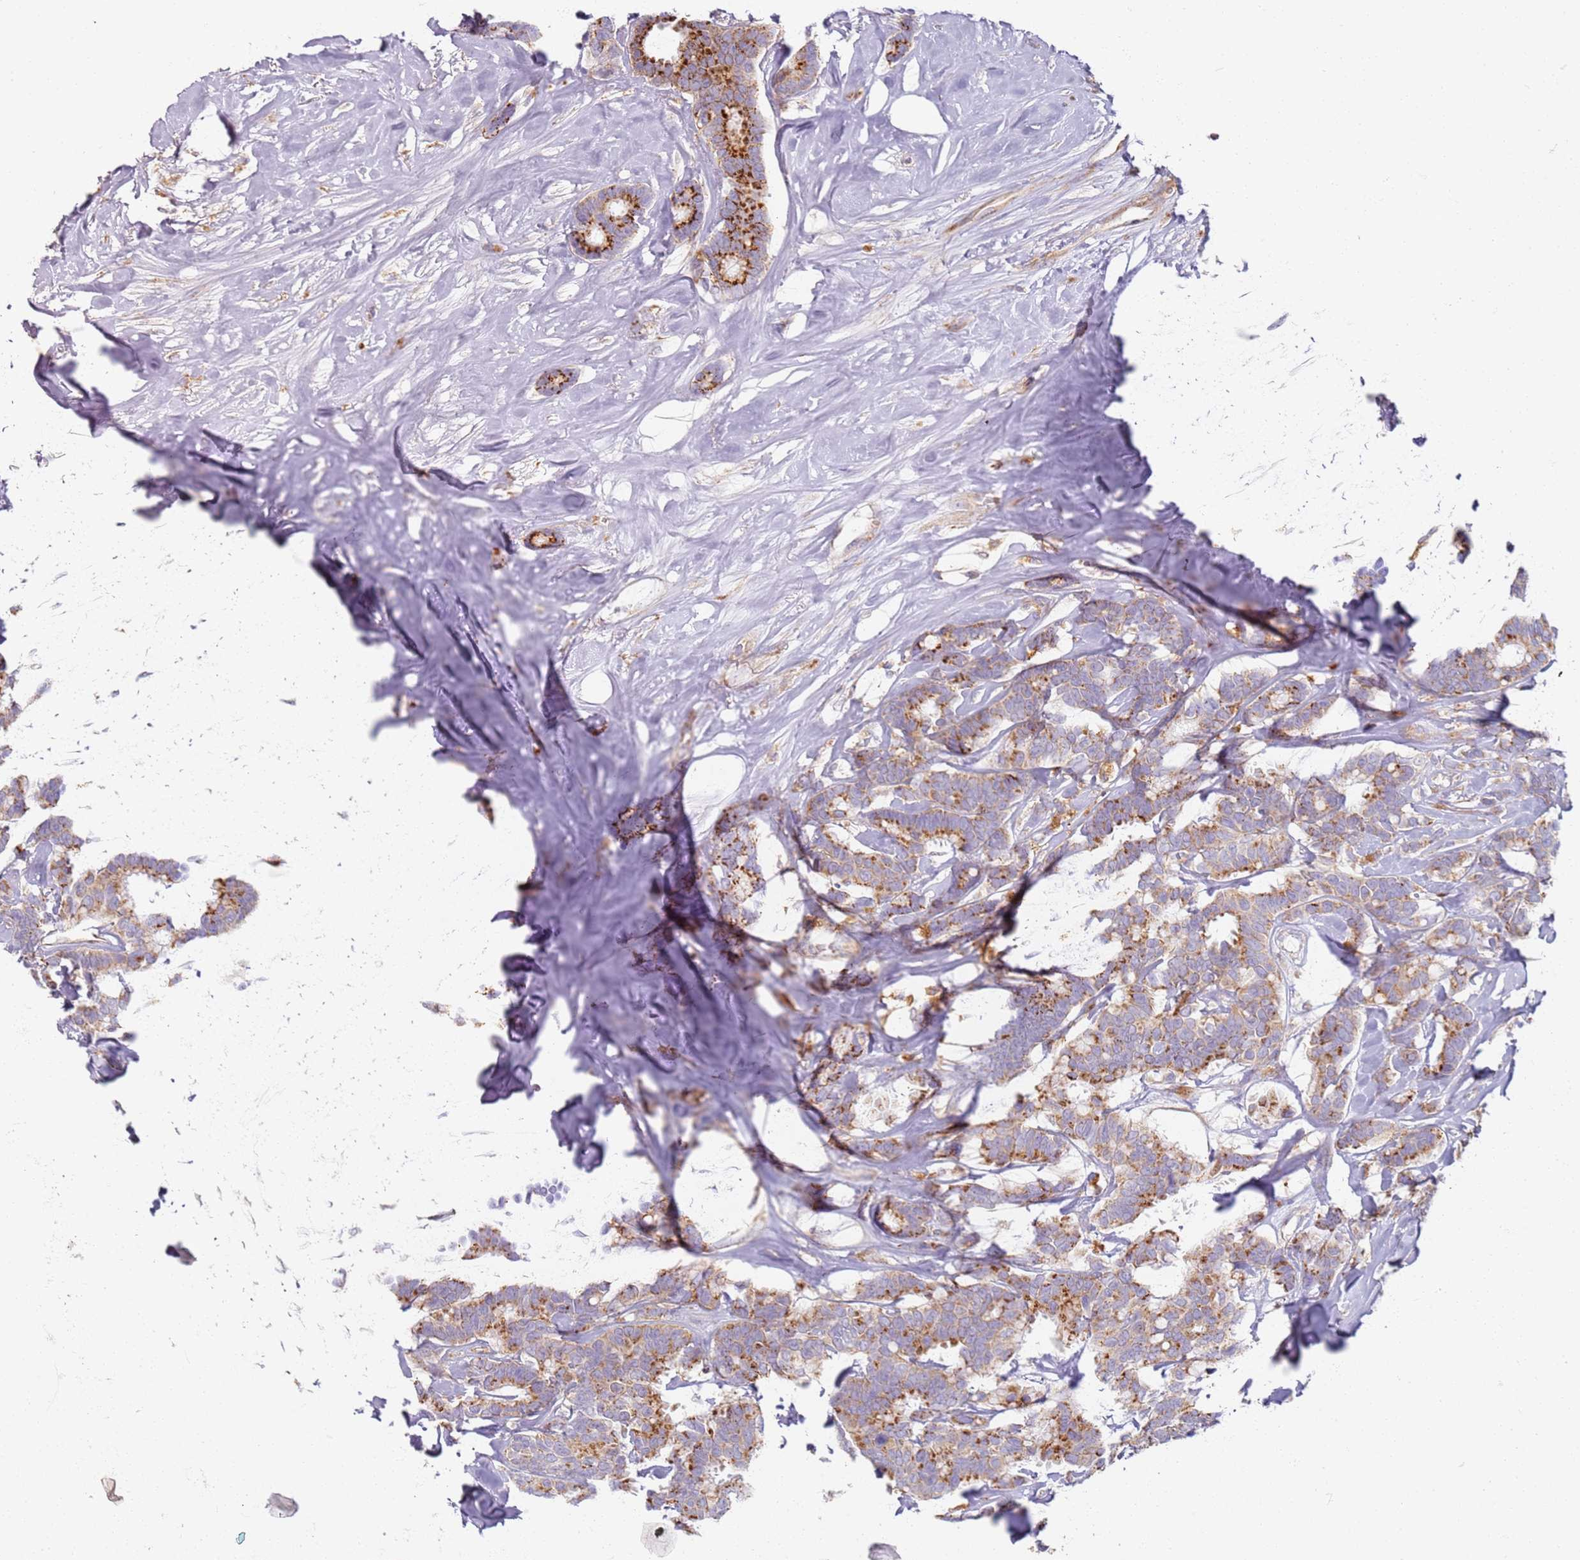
{"staining": {"intensity": "moderate", "quantity": ">75%", "location": "cytoplasmic/membranous"}, "tissue": "breast cancer", "cell_type": "Tumor cells", "image_type": "cancer", "snomed": [{"axis": "morphology", "description": "Duct carcinoma"}, {"axis": "topography", "description": "Breast"}], "caption": "Human breast infiltrating ductal carcinoma stained with a protein marker shows moderate staining in tumor cells.", "gene": "PROKR2", "patient": {"sex": "female", "age": 87}}